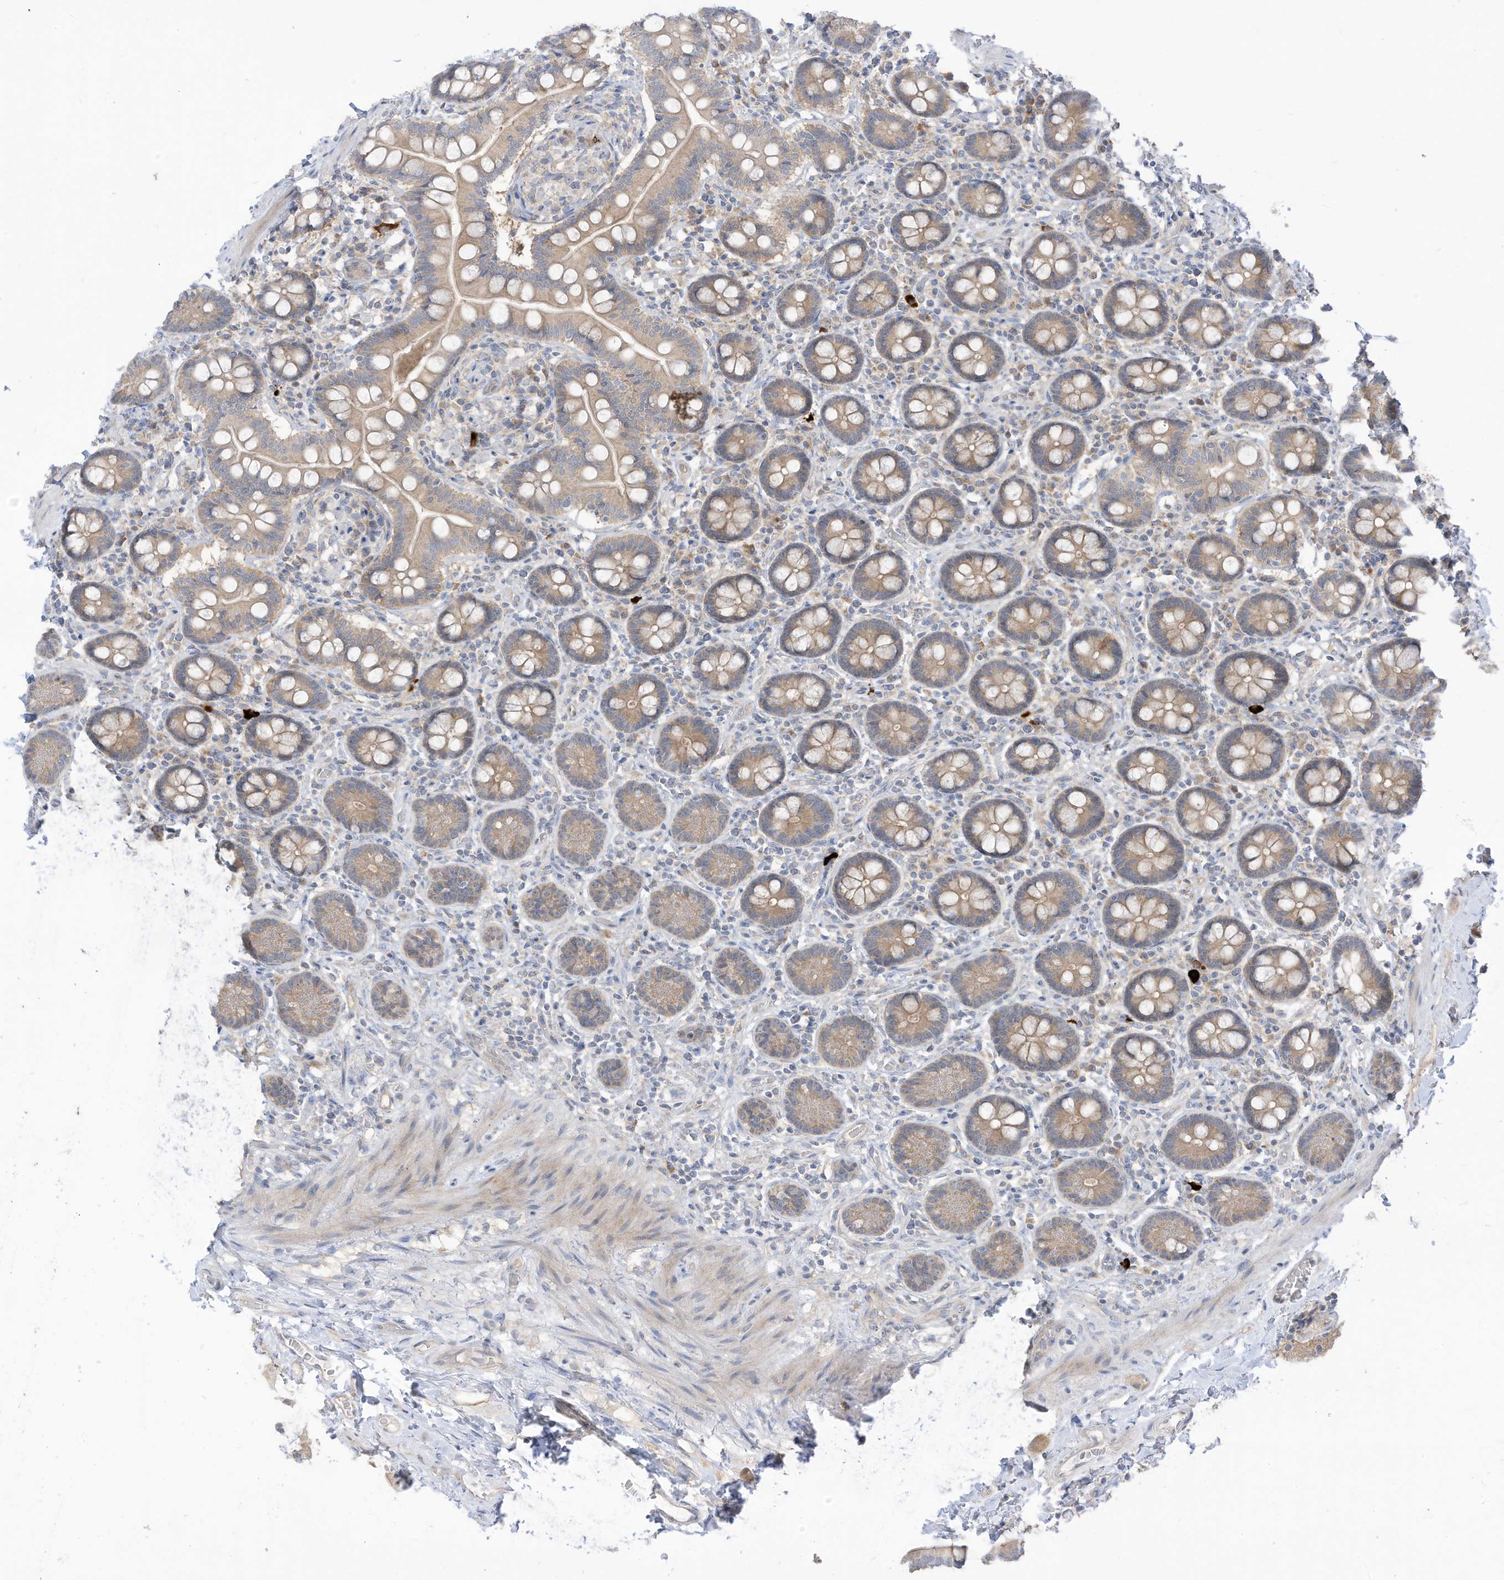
{"staining": {"intensity": "weak", "quantity": "25%-75%", "location": "cytoplasmic/membranous"}, "tissue": "small intestine", "cell_type": "Glandular cells", "image_type": "normal", "snomed": [{"axis": "morphology", "description": "Normal tissue, NOS"}, {"axis": "topography", "description": "Small intestine"}], "caption": "Unremarkable small intestine shows weak cytoplasmic/membranous expression in about 25%-75% of glandular cells (IHC, brightfield microscopy, high magnification)..", "gene": "LRRN2", "patient": {"sex": "female", "age": 64}}